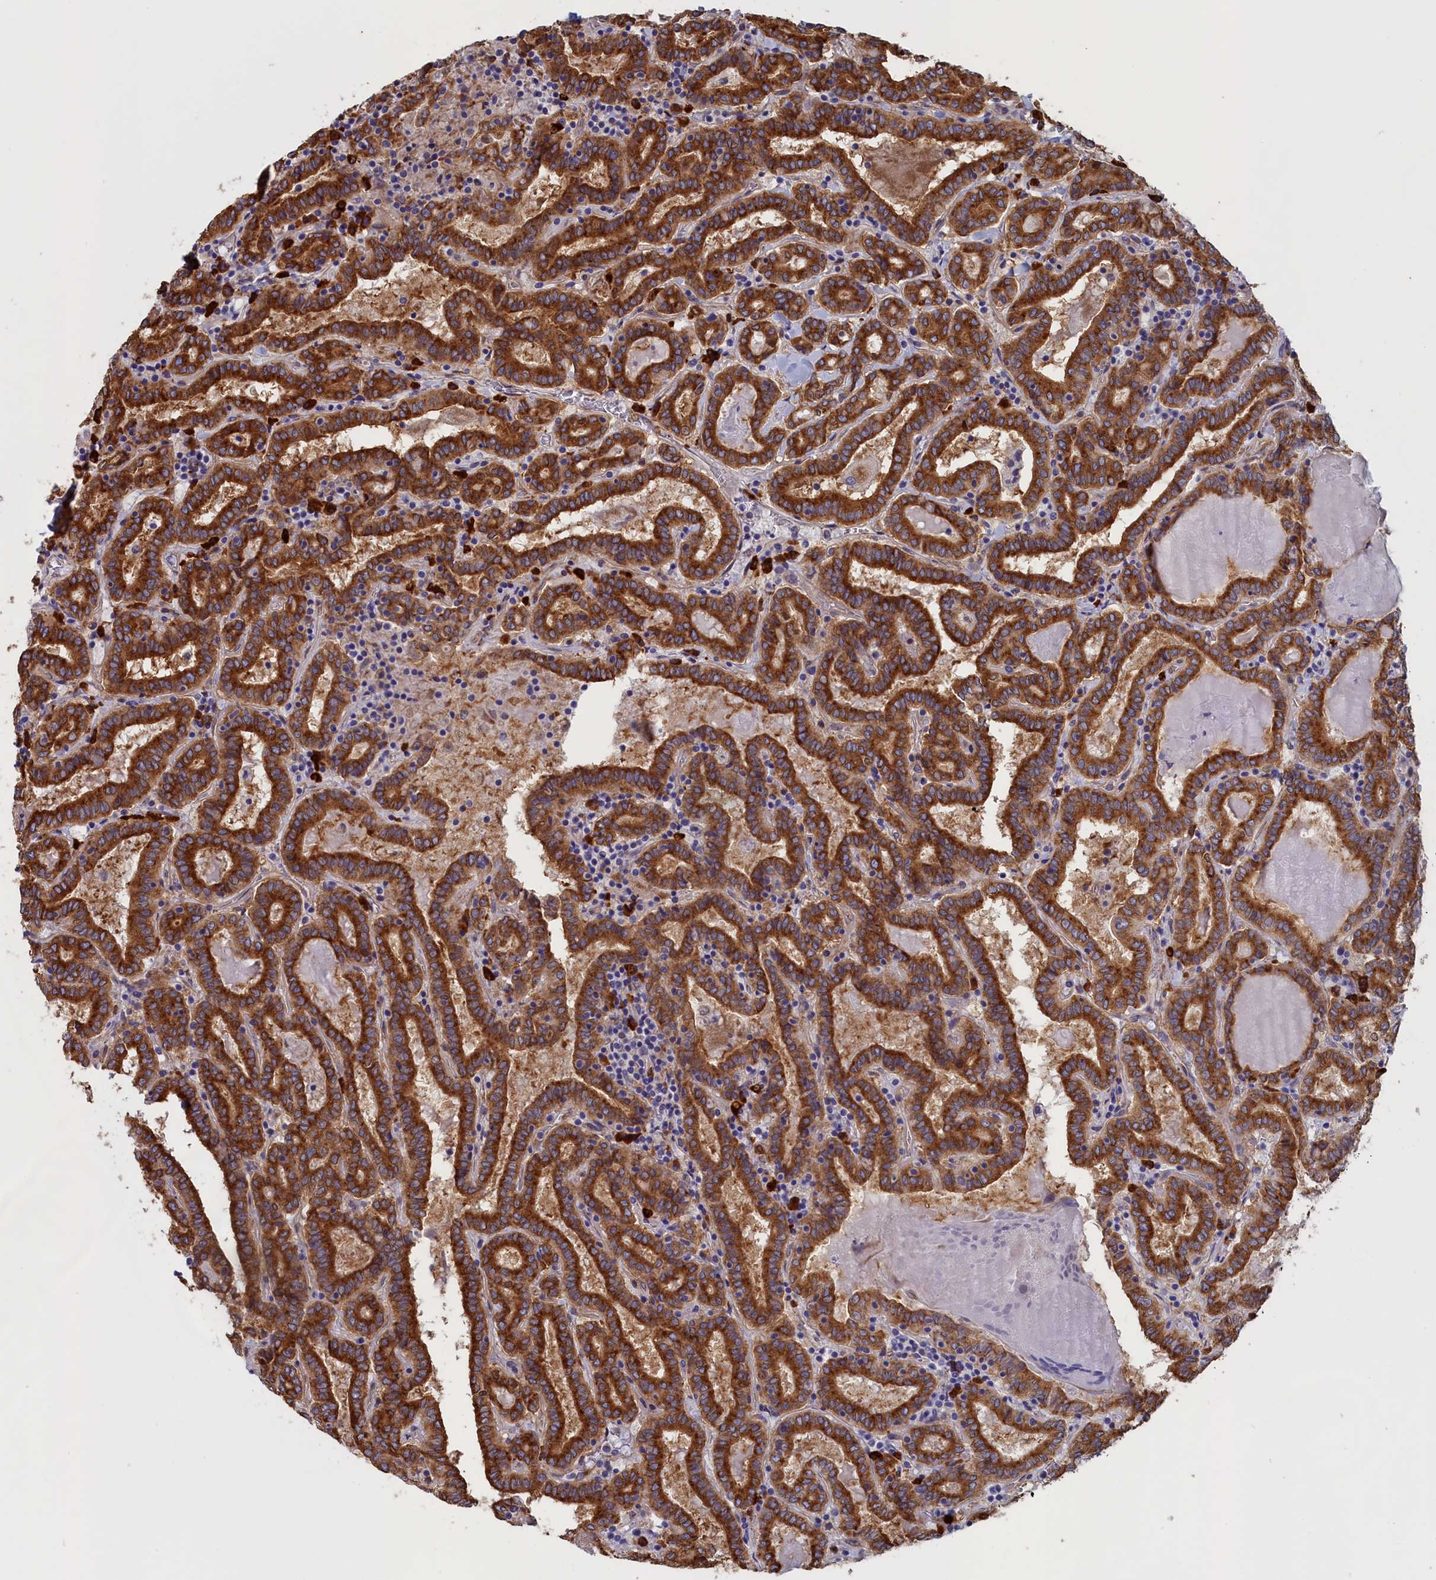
{"staining": {"intensity": "strong", "quantity": ">75%", "location": "cytoplasmic/membranous"}, "tissue": "thyroid cancer", "cell_type": "Tumor cells", "image_type": "cancer", "snomed": [{"axis": "morphology", "description": "Papillary adenocarcinoma, NOS"}, {"axis": "topography", "description": "Thyroid gland"}], "caption": "The image demonstrates a brown stain indicating the presence of a protein in the cytoplasmic/membranous of tumor cells in thyroid cancer (papillary adenocarcinoma). The staining was performed using DAB (3,3'-diaminobenzidine) to visualize the protein expression in brown, while the nuclei were stained in blue with hematoxylin (Magnification: 20x).", "gene": "CCDC68", "patient": {"sex": "female", "age": 72}}